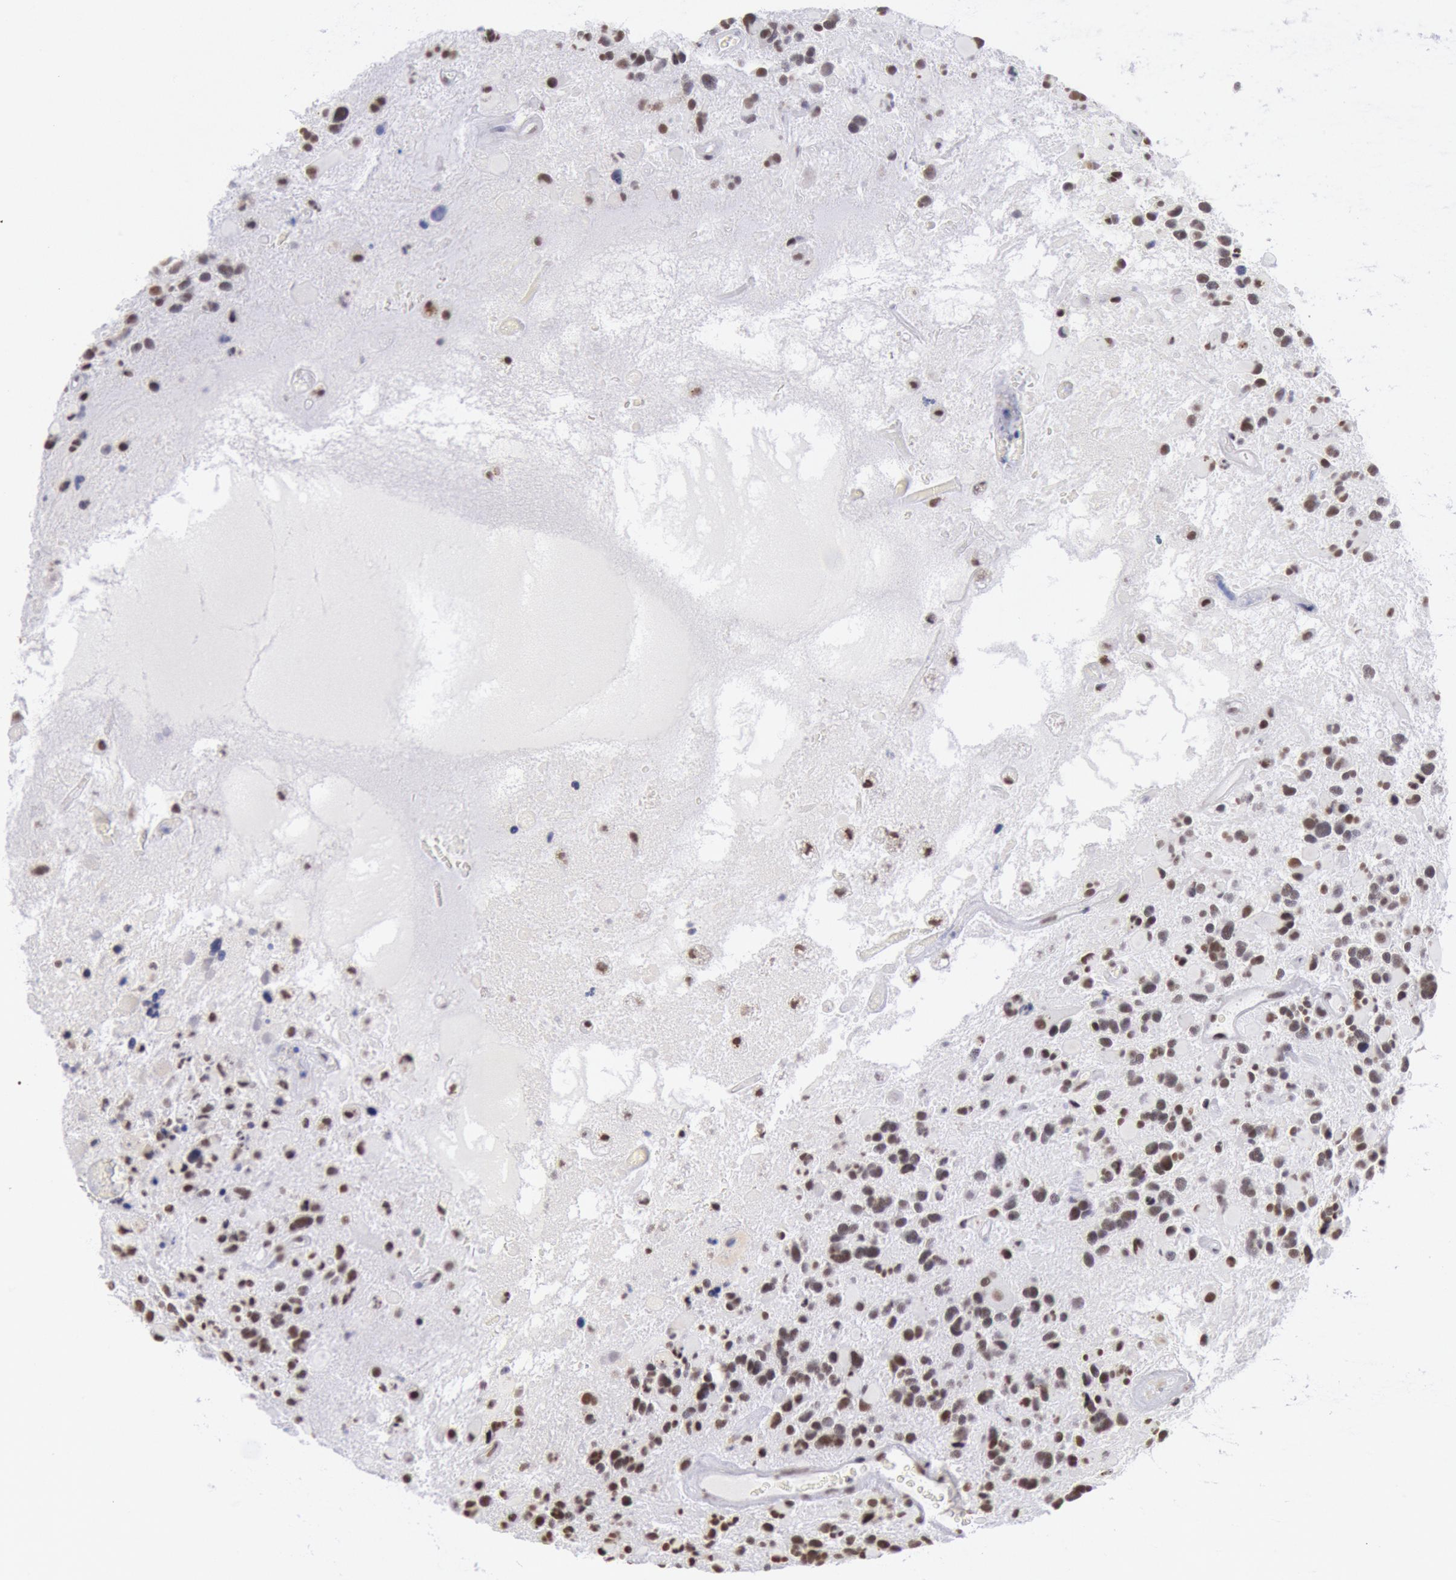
{"staining": {"intensity": "moderate", "quantity": "25%-75%", "location": "nuclear"}, "tissue": "glioma", "cell_type": "Tumor cells", "image_type": "cancer", "snomed": [{"axis": "morphology", "description": "Glioma, malignant, High grade"}, {"axis": "topography", "description": "Brain"}], "caption": "Protein expression analysis of human glioma reveals moderate nuclear positivity in approximately 25%-75% of tumor cells.", "gene": "SNRPD3", "patient": {"sex": "female", "age": 37}}